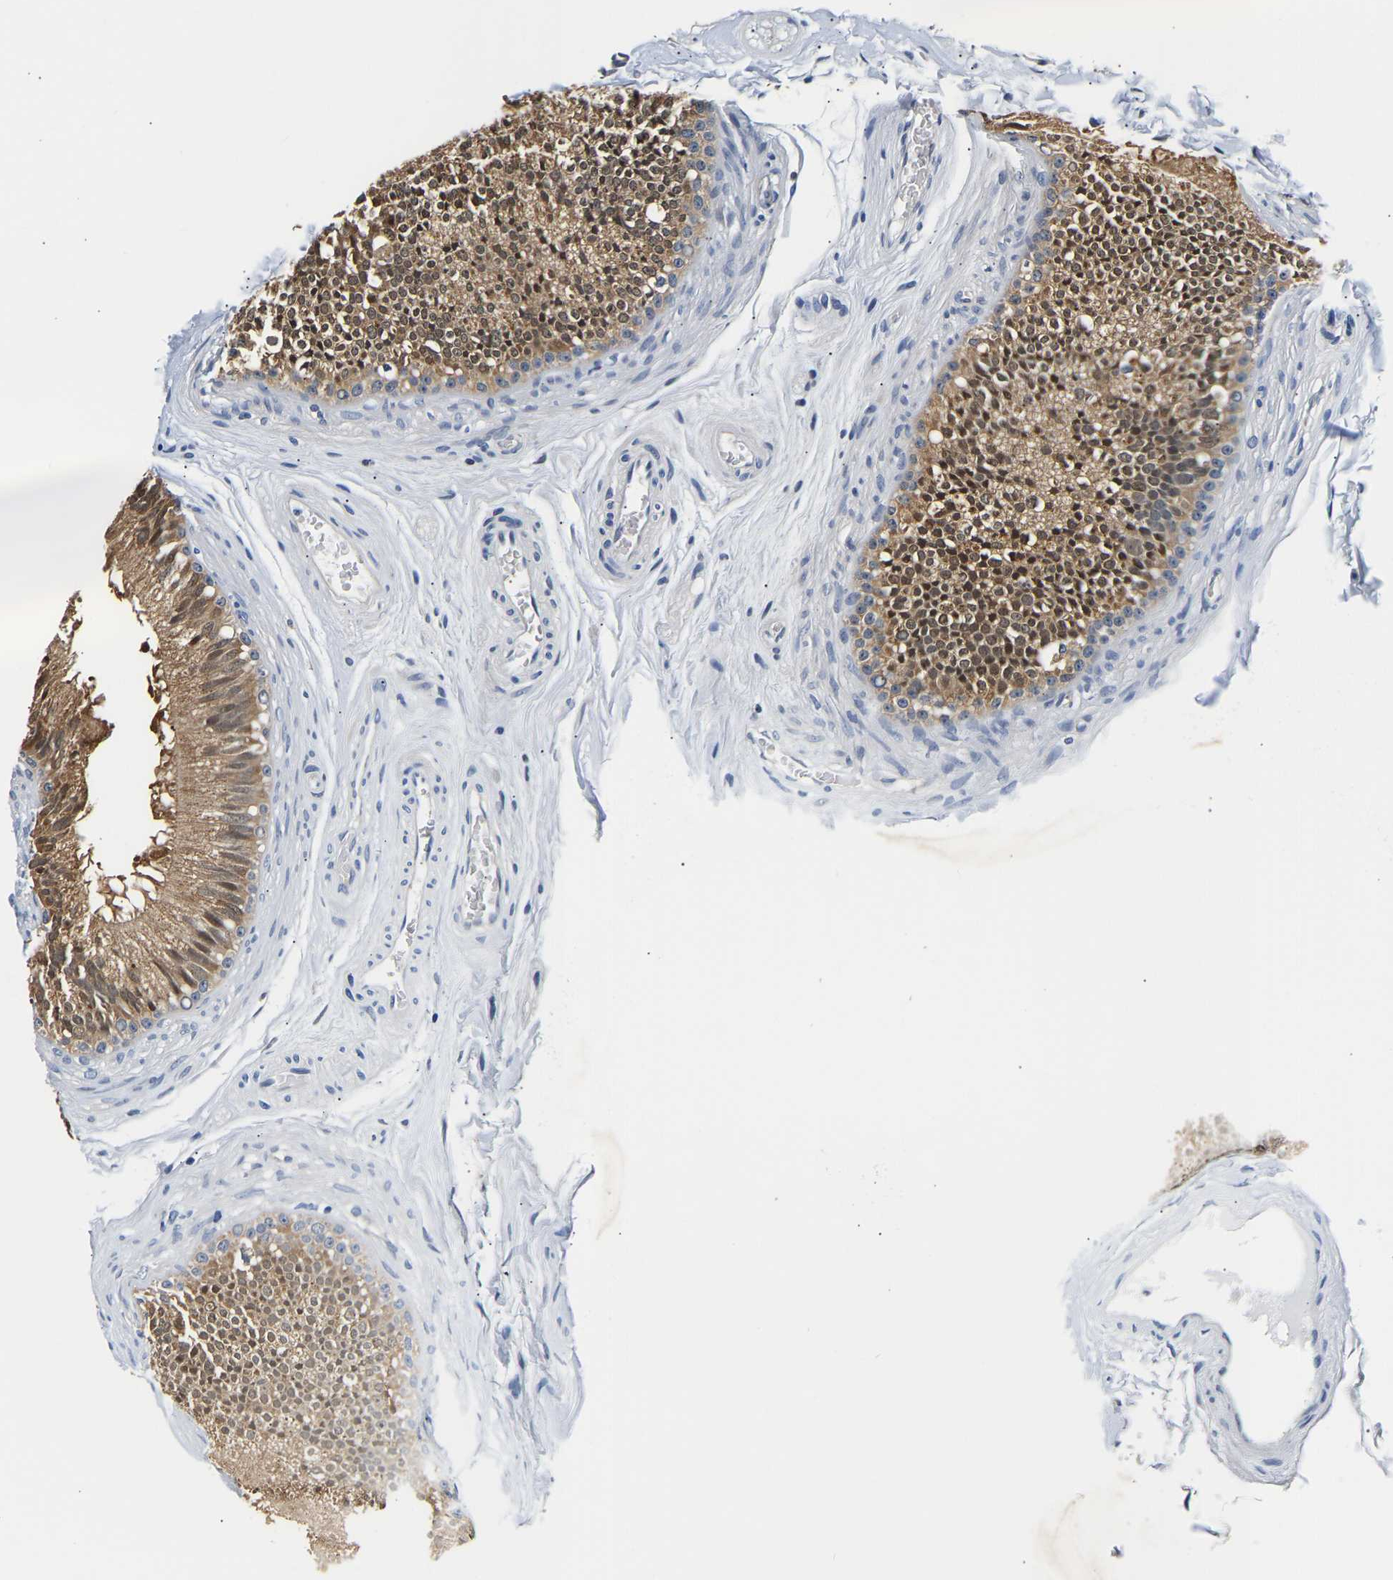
{"staining": {"intensity": "moderate", "quantity": "25%-75%", "location": "cytoplasmic/membranous"}, "tissue": "epididymis", "cell_type": "Glandular cells", "image_type": "normal", "snomed": [{"axis": "morphology", "description": "Normal tissue, NOS"}, {"axis": "topography", "description": "Testis"}, {"axis": "topography", "description": "Epididymis"}], "caption": "A histopathology image of human epididymis stained for a protein exhibits moderate cytoplasmic/membranous brown staining in glandular cells. (Brightfield microscopy of DAB IHC at high magnification).", "gene": "UCHL3", "patient": {"sex": "male", "age": 36}}